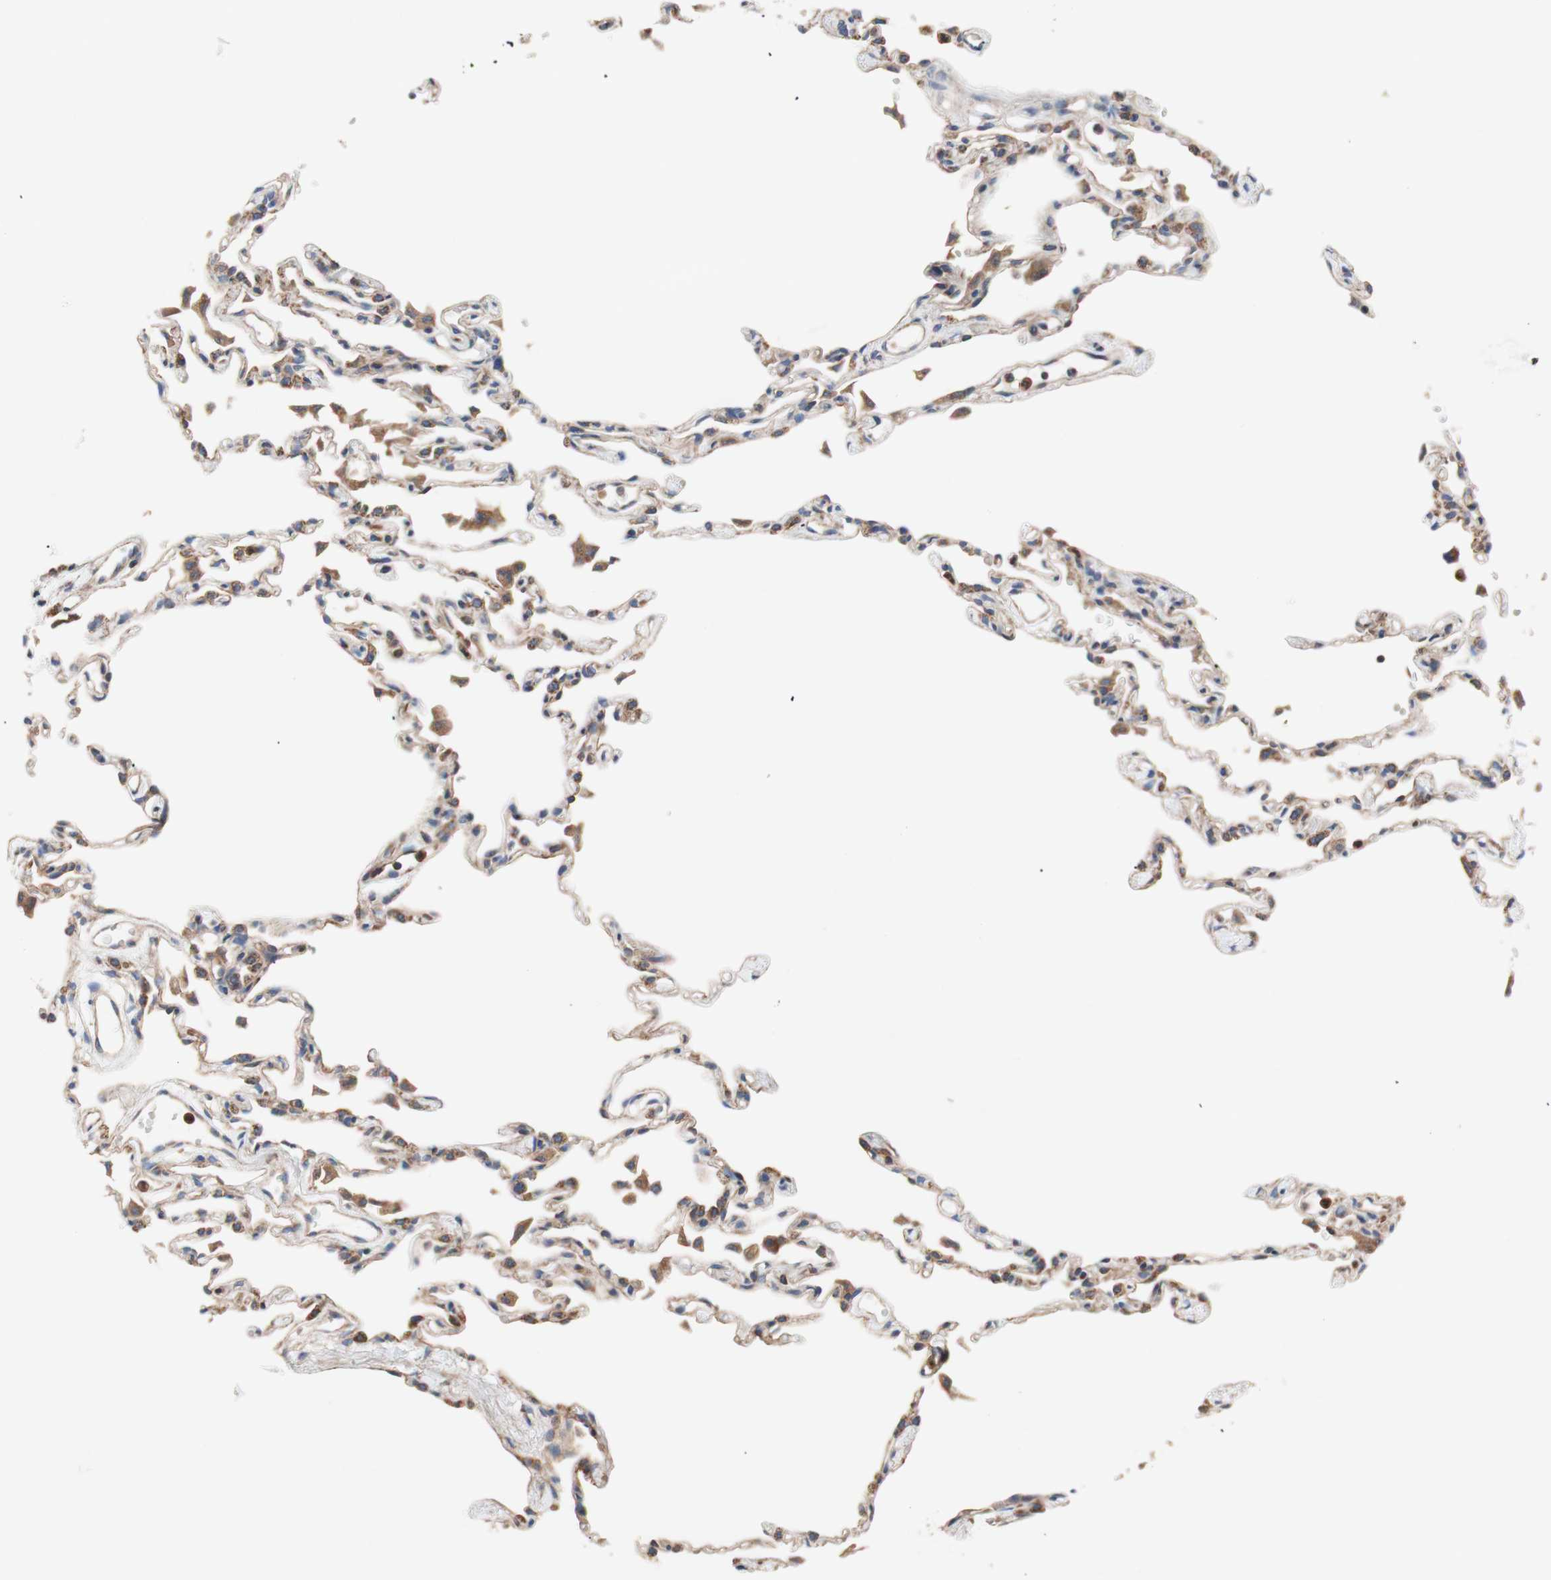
{"staining": {"intensity": "moderate", "quantity": "25%-75%", "location": "cytoplasmic/membranous"}, "tissue": "lung", "cell_type": "Alveolar cells", "image_type": "normal", "snomed": [{"axis": "morphology", "description": "Normal tissue, NOS"}, {"axis": "topography", "description": "Lung"}], "caption": "Lung stained with IHC displays moderate cytoplasmic/membranous staining in approximately 25%-75% of alveolar cells.", "gene": "FMR1", "patient": {"sex": "female", "age": 49}}